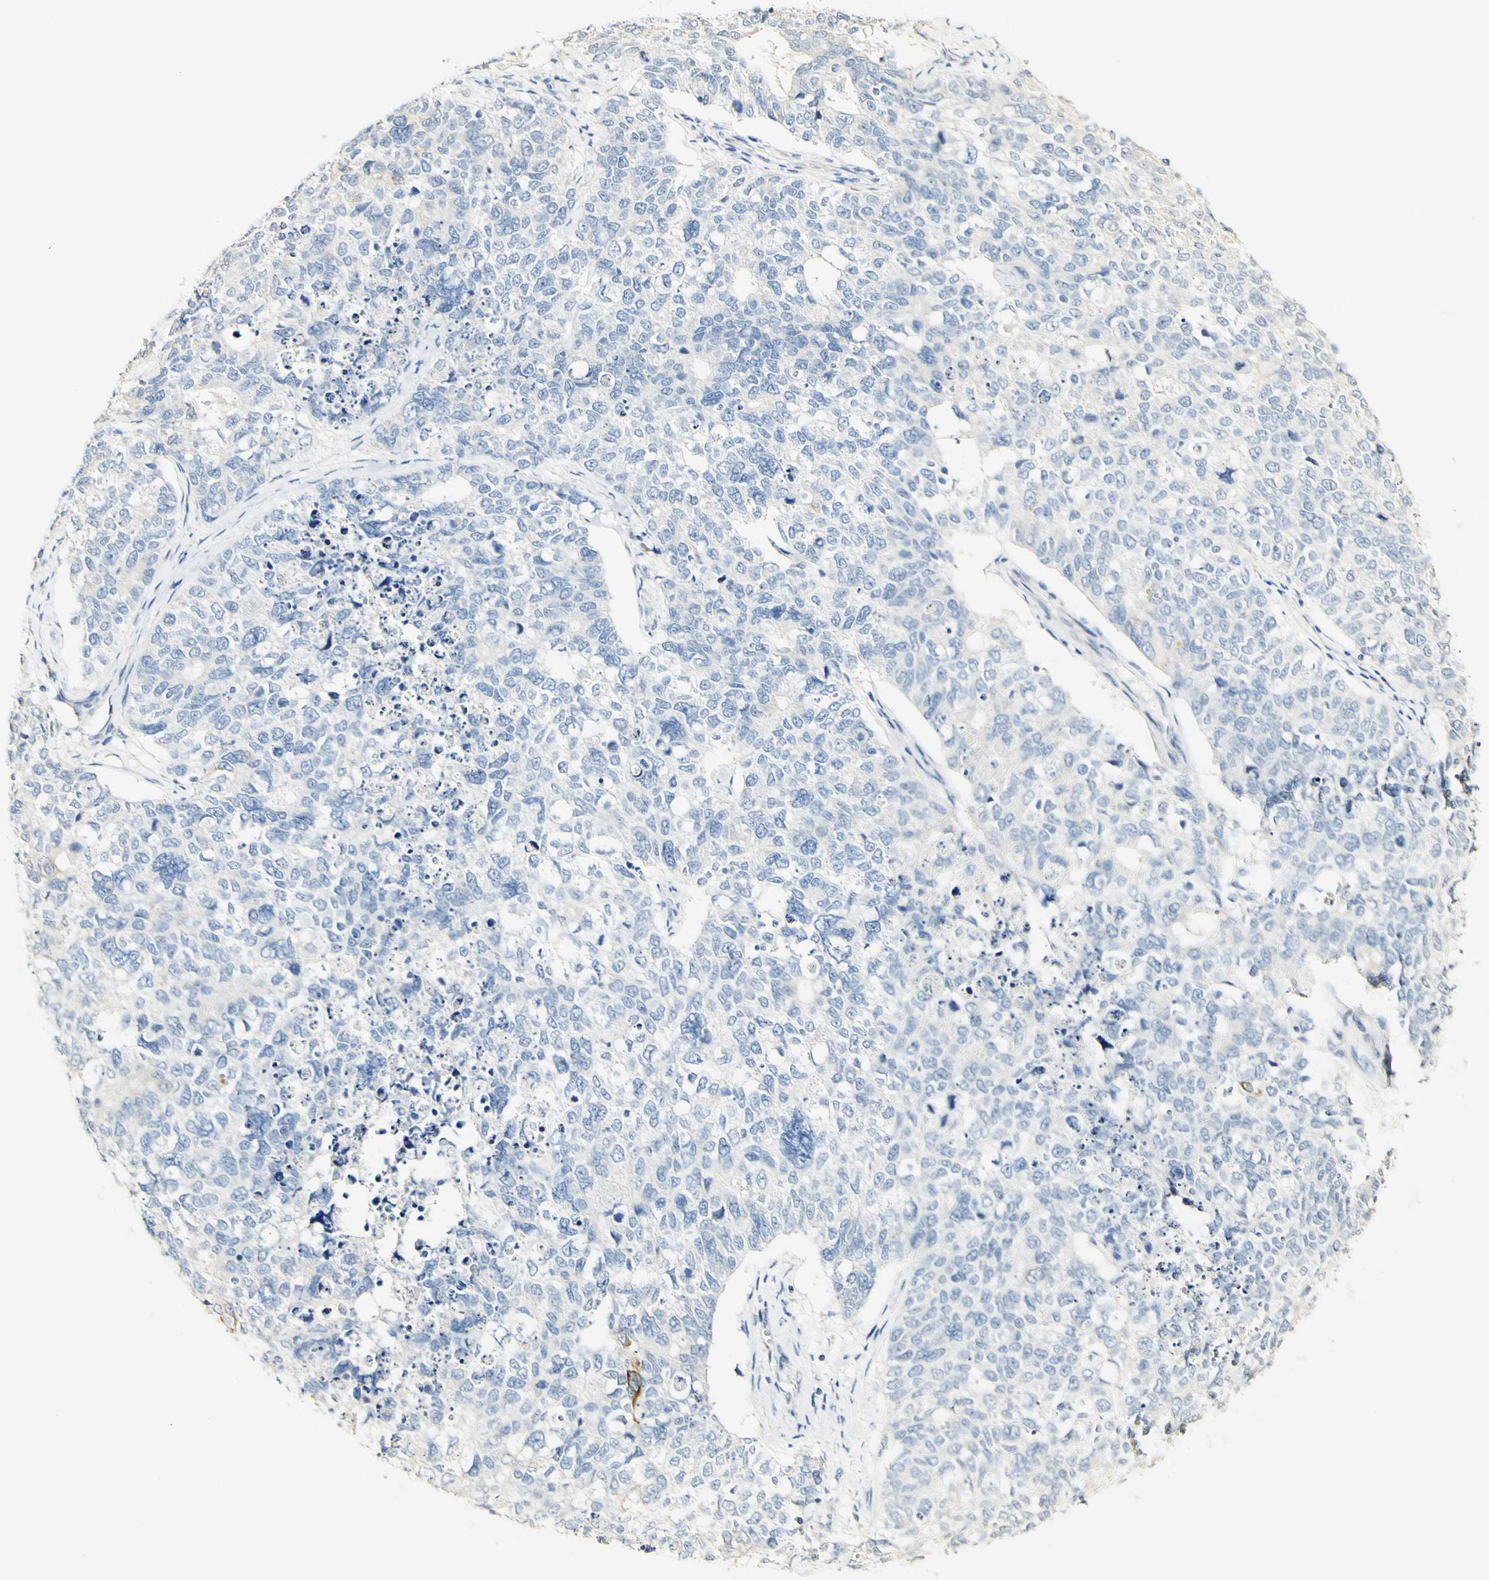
{"staining": {"intensity": "negative", "quantity": "none", "location": "none"}, "tissue": "cervical cancer", "cell_type": "Tumor cells", "image_type": "cancer", "snomed": [{"axis": "morphology", "description": "Squamous cell carcinoma, NOS"}, {"axis": "topography", "description": "Cervix"}], "caption": "IHC of squamous cell carcinoma (cervical) demonstrates no expression in tumor cells.", "gene": "FMO3", "patient": {"sex": "female", "age": 63}}